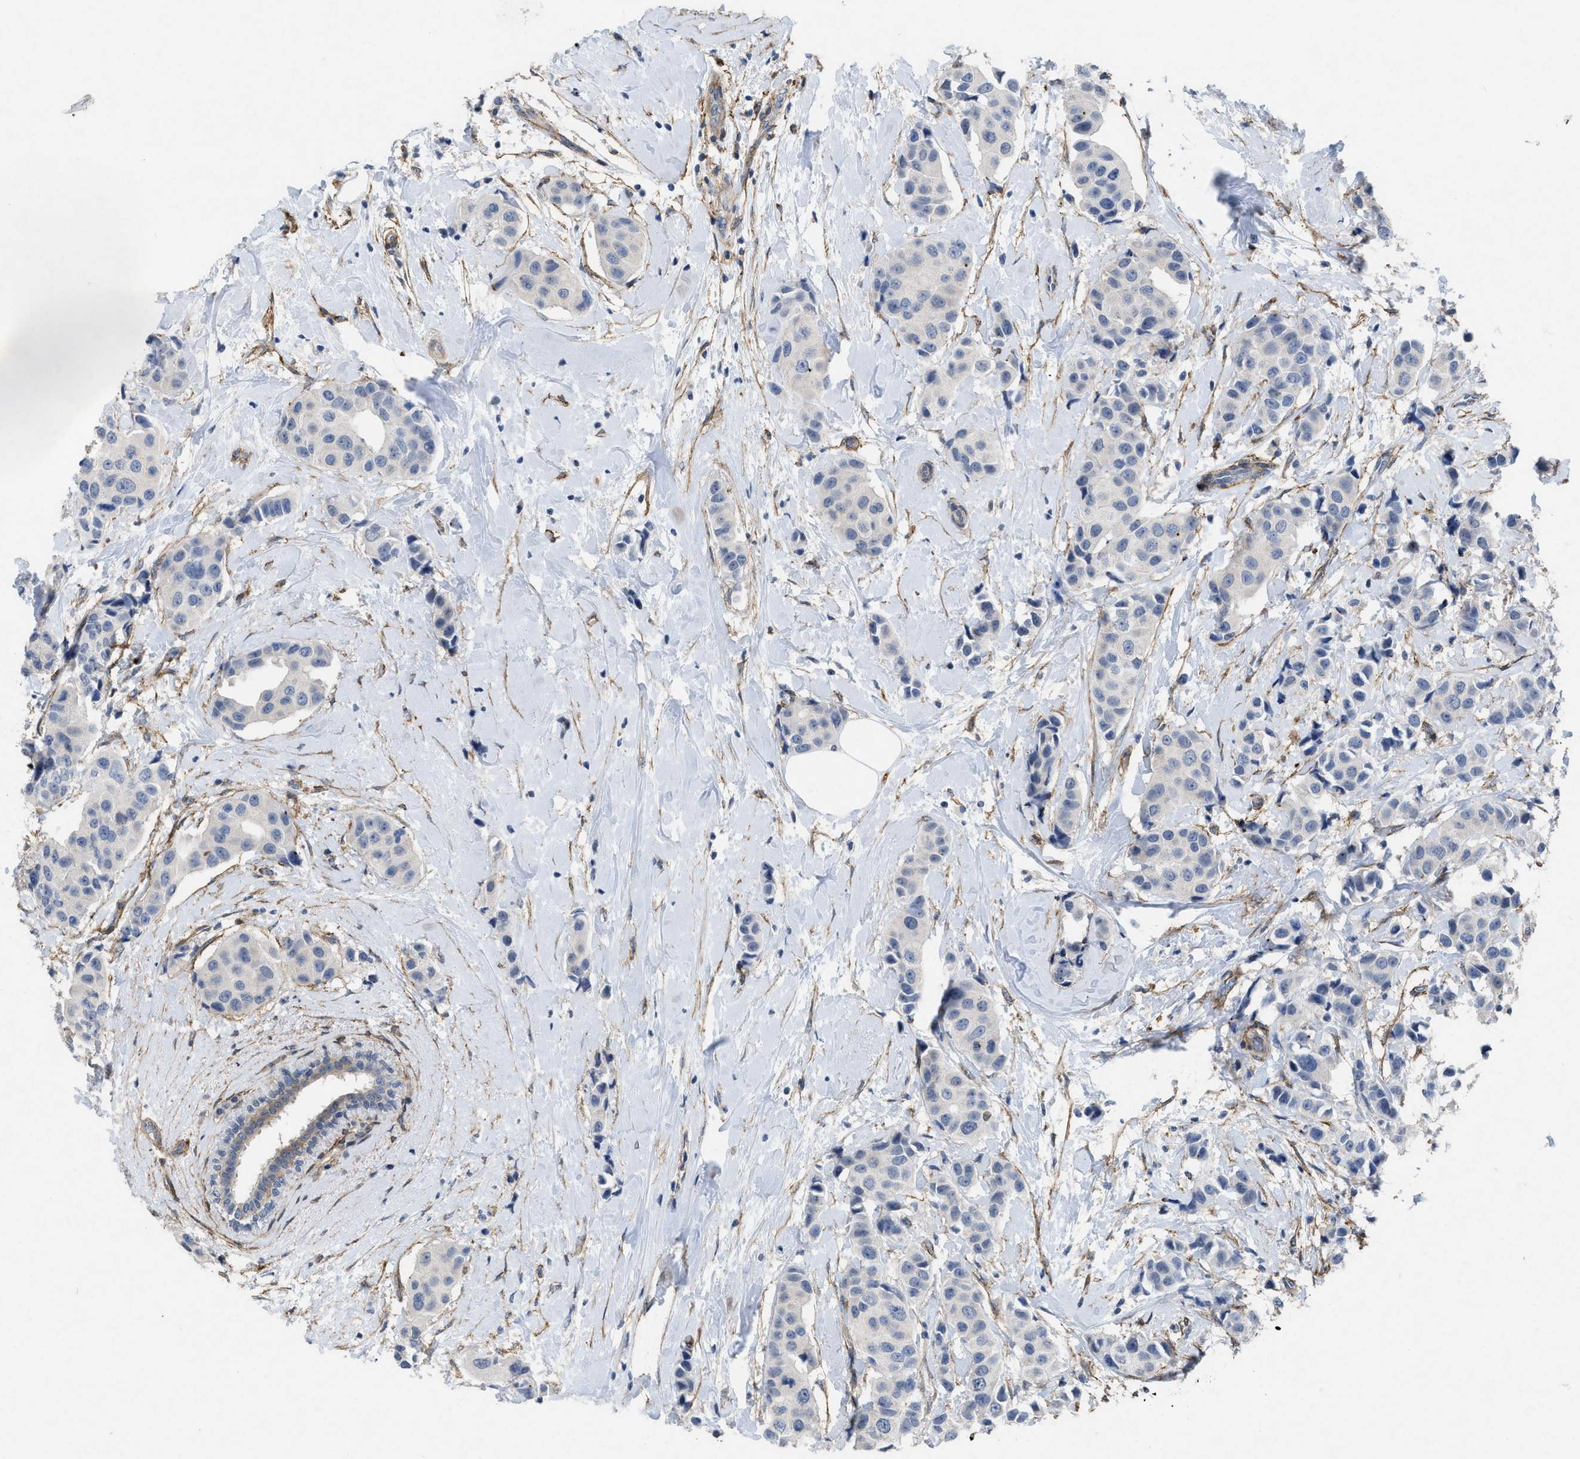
{"staining": {"intensity": "negative", "quantity": "none", "location": "none"}, "tissue": "breast cancer", "cell_type": "Tumor cells", "image_type": "cancer", "snomed": [{"axis": "morphology", "description": "Normal tissue, NOS"}, {"axis": "morphology", "description": "Duct carcinoma"}, {"axis": "topography", "description": "Breast"}], "caption": "Immunohistochemistry (IHC) image of neoplastic tissue: breast cancer (infiltrating ductal carcinoma) stained with DAB reveals no significant protein expression in tumor cells. (DAB (3,3'-diaminobenzidine) IHC visualized using brightfield microscopy, high magnification).", "gene": "PDGFRA", "patient": {"sex": "female", "age": 39}}